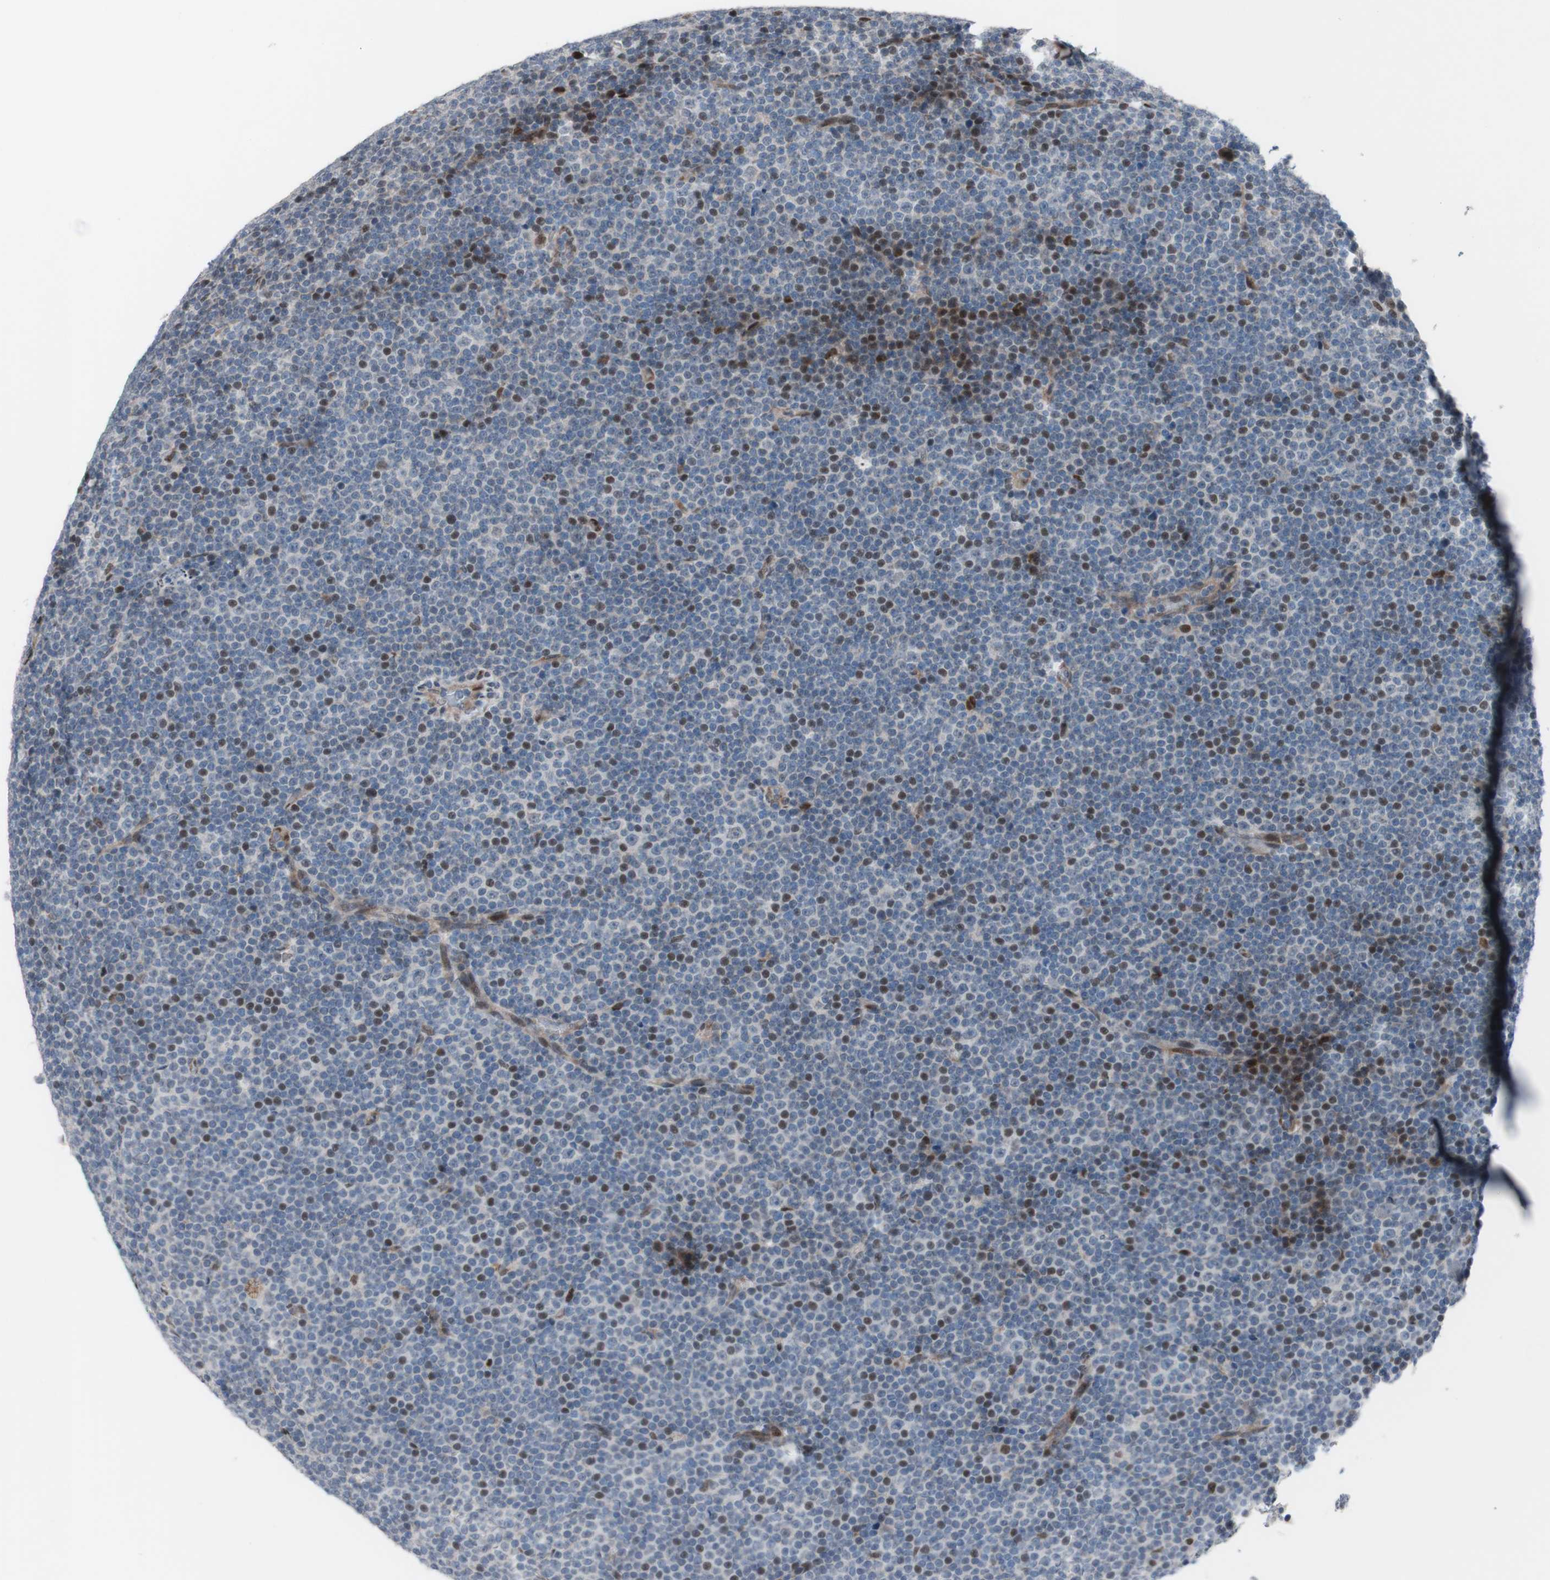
{"staining": {"intensity": "negative", "quantity": "none", "location": "none"}, "tissue": "lymphoma", "cell_type": "Tumor cells", "image_type": "cancer", "snomed": [{"axis": "morphology", "description": "Malignant lymphoma, non-Hodgkin's type, Low grade"}, {"axis": "topography", "description": "Lymph node"}], "caption": "DAB immunohistochemical staining of human low-grade malignant lymphoma, non-Hodgkin's type displays no significant positivity in tumor cells. Nuclei are stained in blue.", "gene": "PHTF2", "patient": {"sex": "female", "age": 67}}